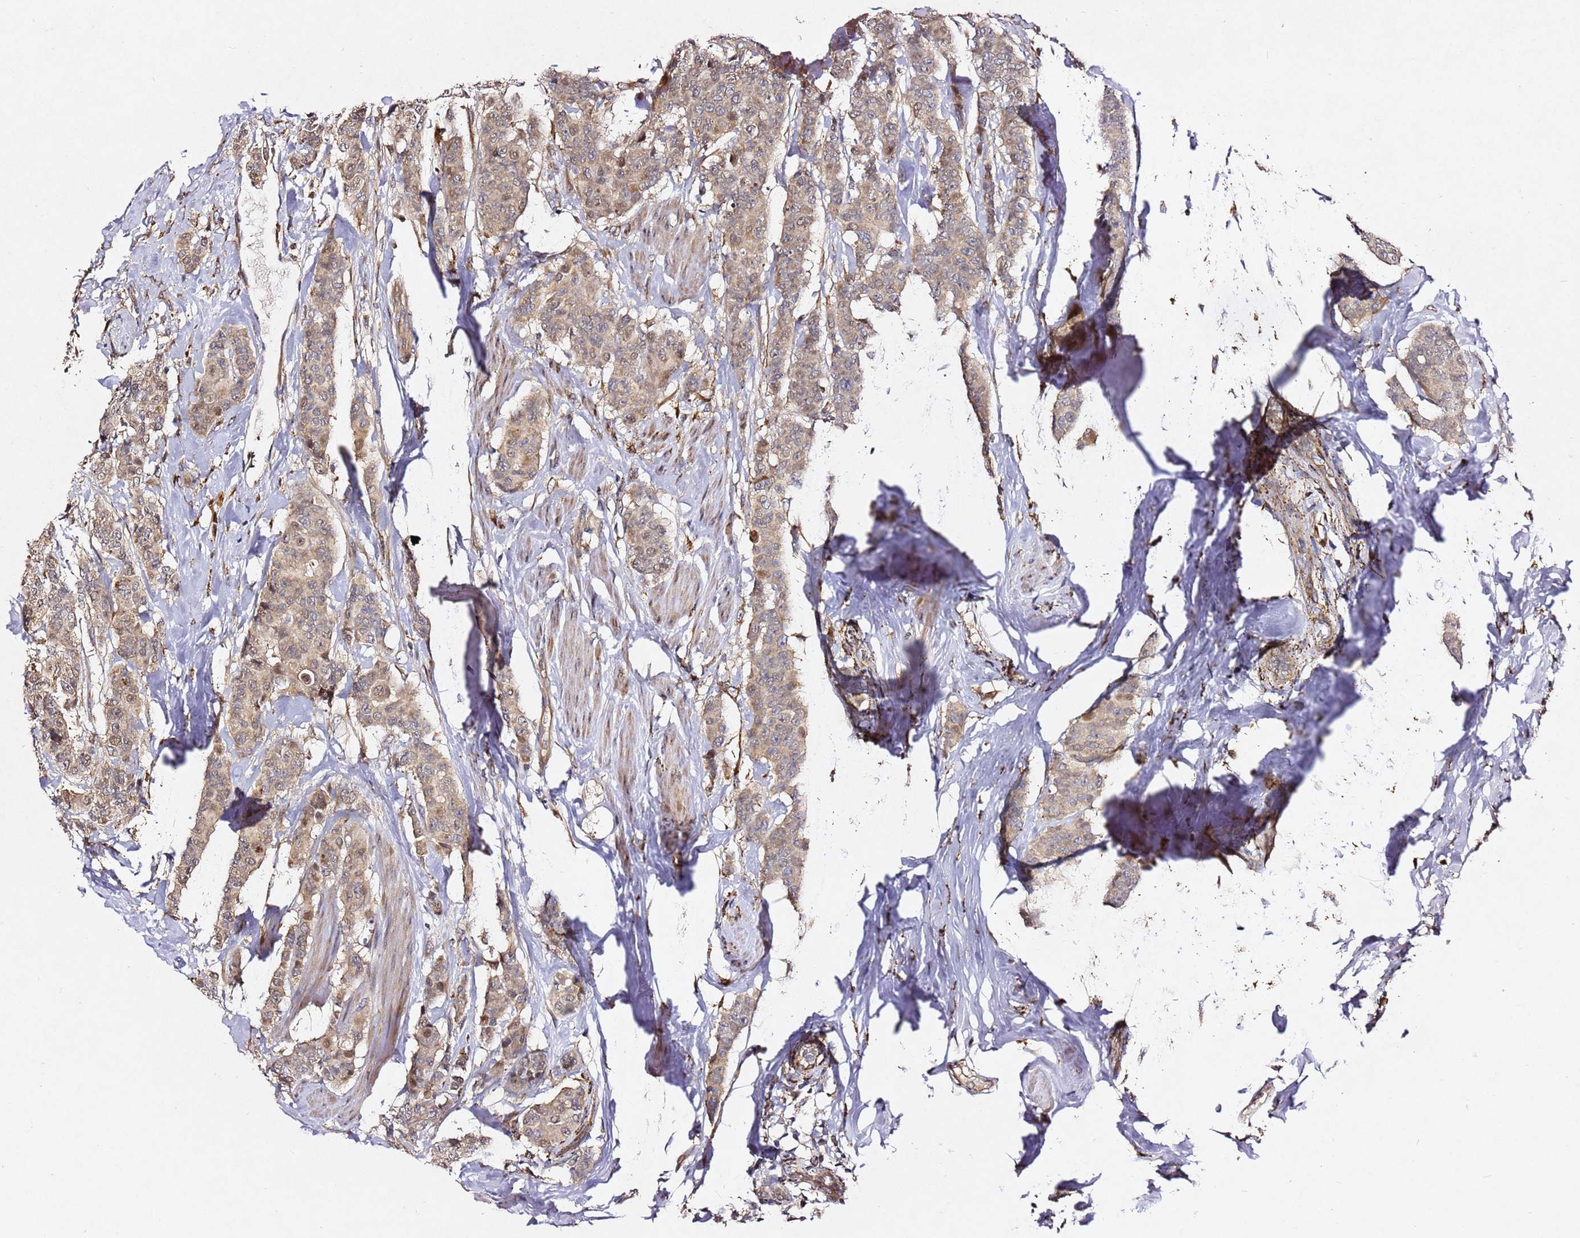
{"staining": {"intensity": "weak", "quantity": ">75%", "location": "cytoplasmic/membranous"}, "tissue": "breast cancer", "cell_type": "Tumor cells", "image_type": "cancer", "snomed": [{"axis": "morphology", "description": "Duct carcinoma"}, {"axis": "topography", "description": "Breast"}], "caption": "A histopathology image of human breast invasive ductal carcinoma stained for a protein demonstrates weak cytoplasmic/membranous brown staining in tumor cells.", "gene": "ALG11", "patient": {"sex": "female", "age": 40}}